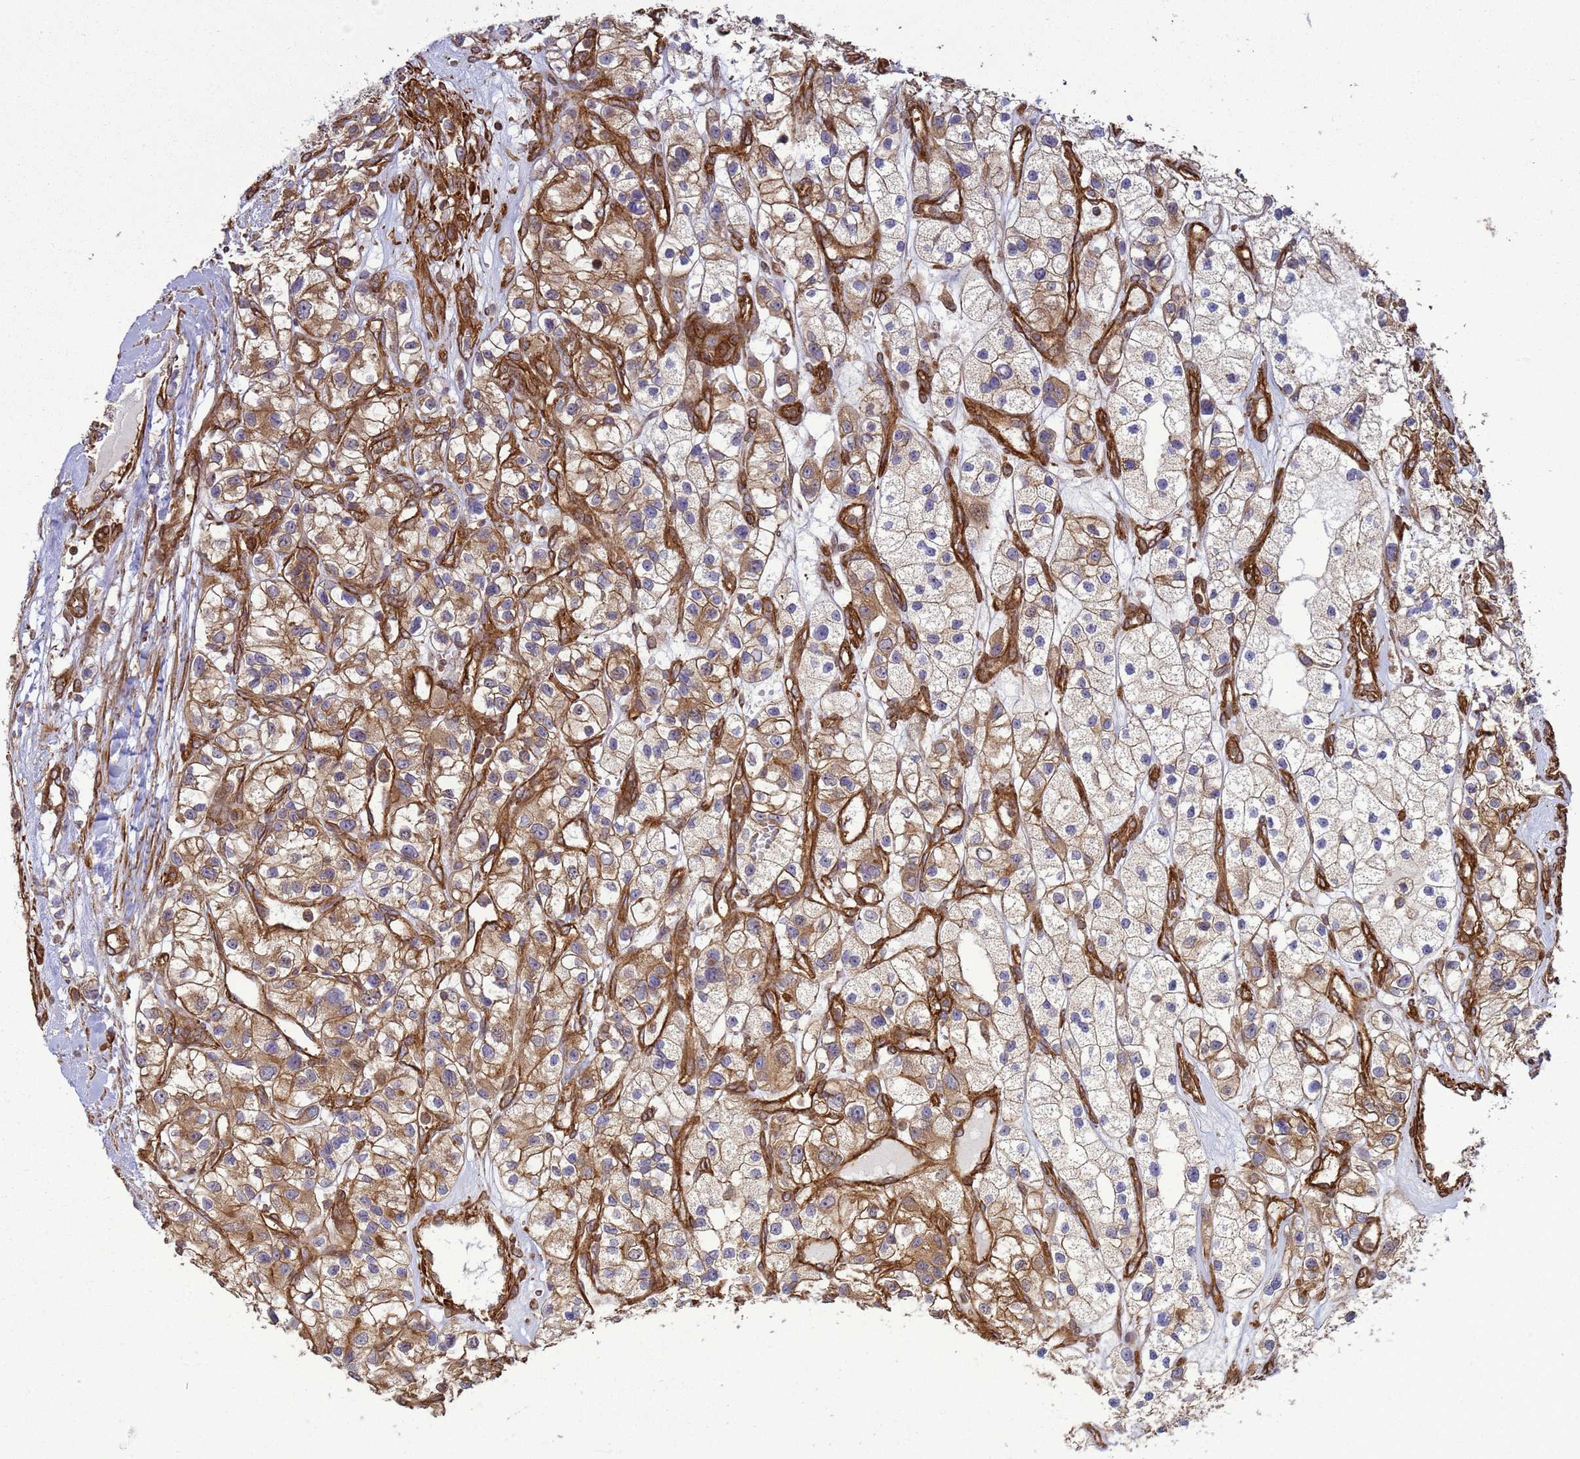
{"staining": {"intensity": "moderate", "quantity": ">75%", "location": "cytoplasmic/membranous"}, "tissue": "renal cancer", "cell_type": "Tumor cells", "image_type": "cancer", "snomed": [{"axis": "morphology", "description": "Adenocarcinoma, NOS"}, {"axis": "topography", "description": "Kidney"}], "caption": "Immunohistochemical staining of human renal cancer (adenocarcinoma) reveals medium levels of moderate cytoplasmic/membranous positivity in approximately >75% of tumor cells. The staining was performed using DAB, with brown indicating positive protein expression. Nuclei are stained blue with hematoxylin.", "gene": "CNOT1", "patient": {"sex": "female", "age": 57}}